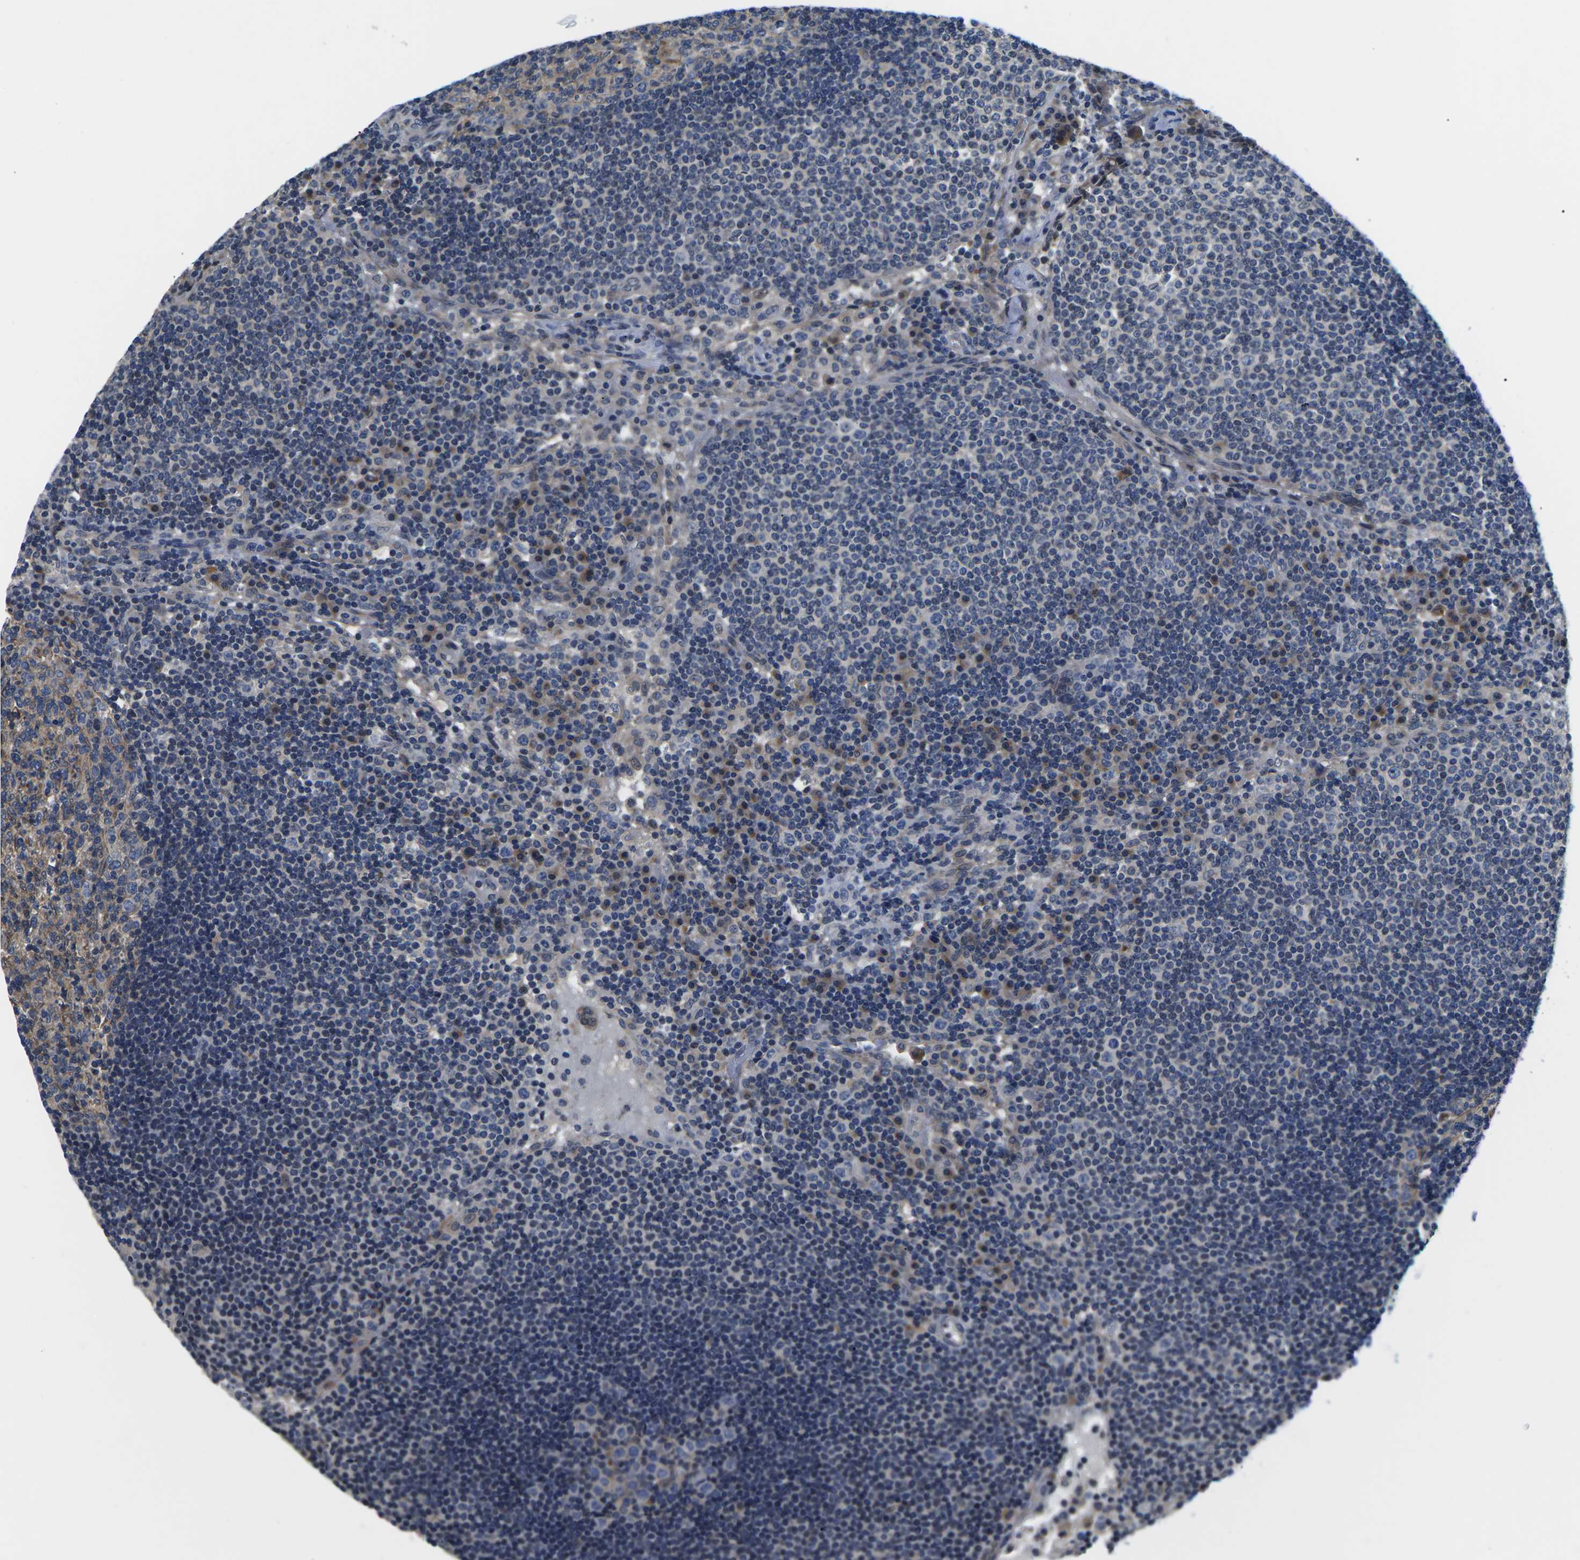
{"staining": {"intensity": "weak", "quantity": "<25%", "location": "cytoplasmic/membranous"}, "tissue": "lymph node", "cell_type": "Germinal center cells", "image_type": "normal", "snomed": [{"axis": "morphology", "description": "Normal tissue, NOS"}, {"axis": "topography", "description": "Lymph node"}], "caption": "Immunohistochemistry (IHC) micrograph of normal human lymph node stained for a protein (brown), which exhibits no staining in germinal center cells.", "gene": "SNX10", "patient": {"sex": "female", "age": 53}}